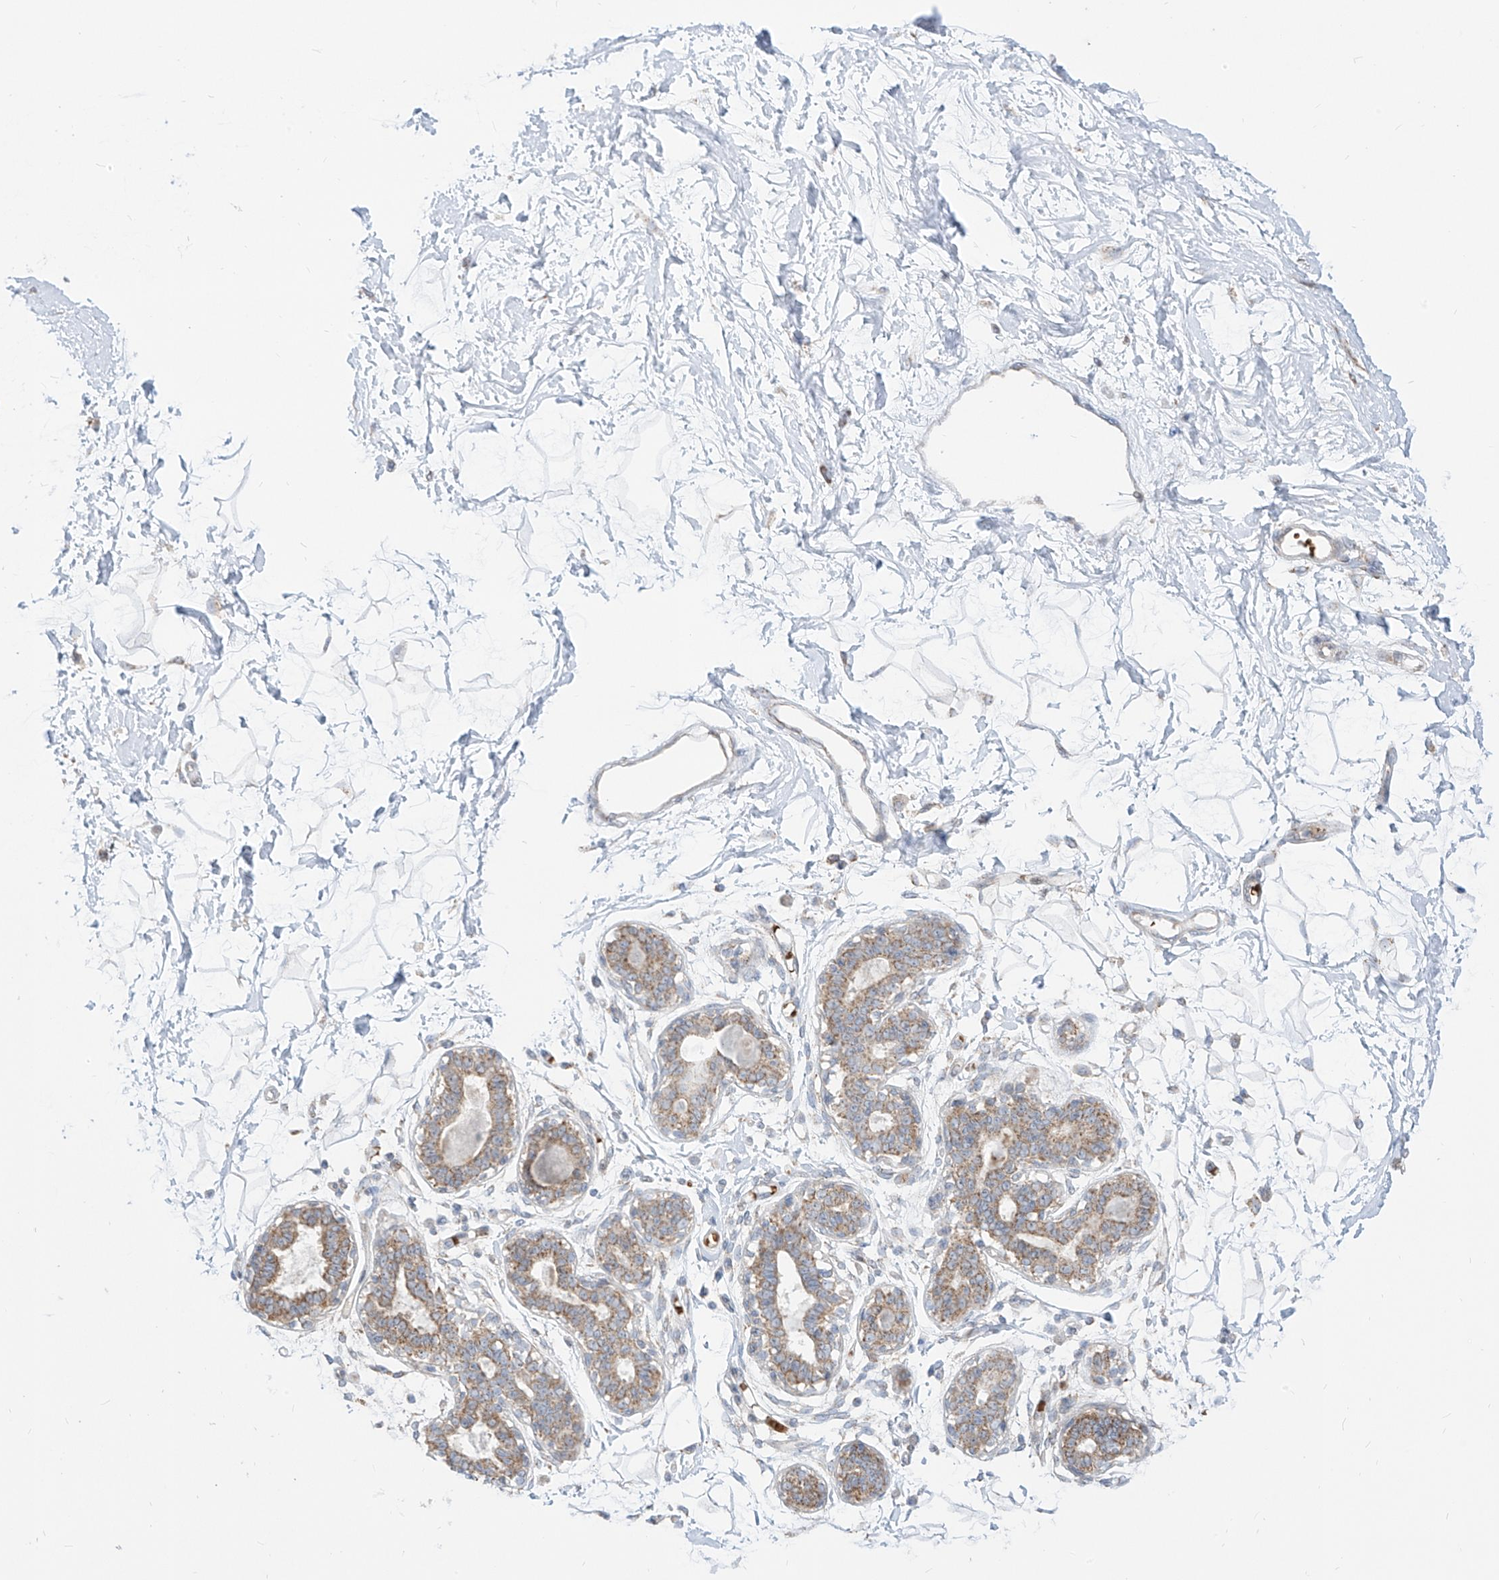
{"staining": {"intensity": "negative", "quantity": "none", "location": "none"}, "tissue": "breast", "cell_type": "Adipocytes", "image_type": "normal", "snomed": [{"axis": "morphology", "description": "Normal tissue, NOS"}, {"axis": "topography", "description": "Breast"}], "caption": "This is an immunohistochemistry histopathology image of unremarkable breast. There is no staining in adipocytes.", "gene": "ARHGEF40", "patient": {"sex": "female", "age": 45}}